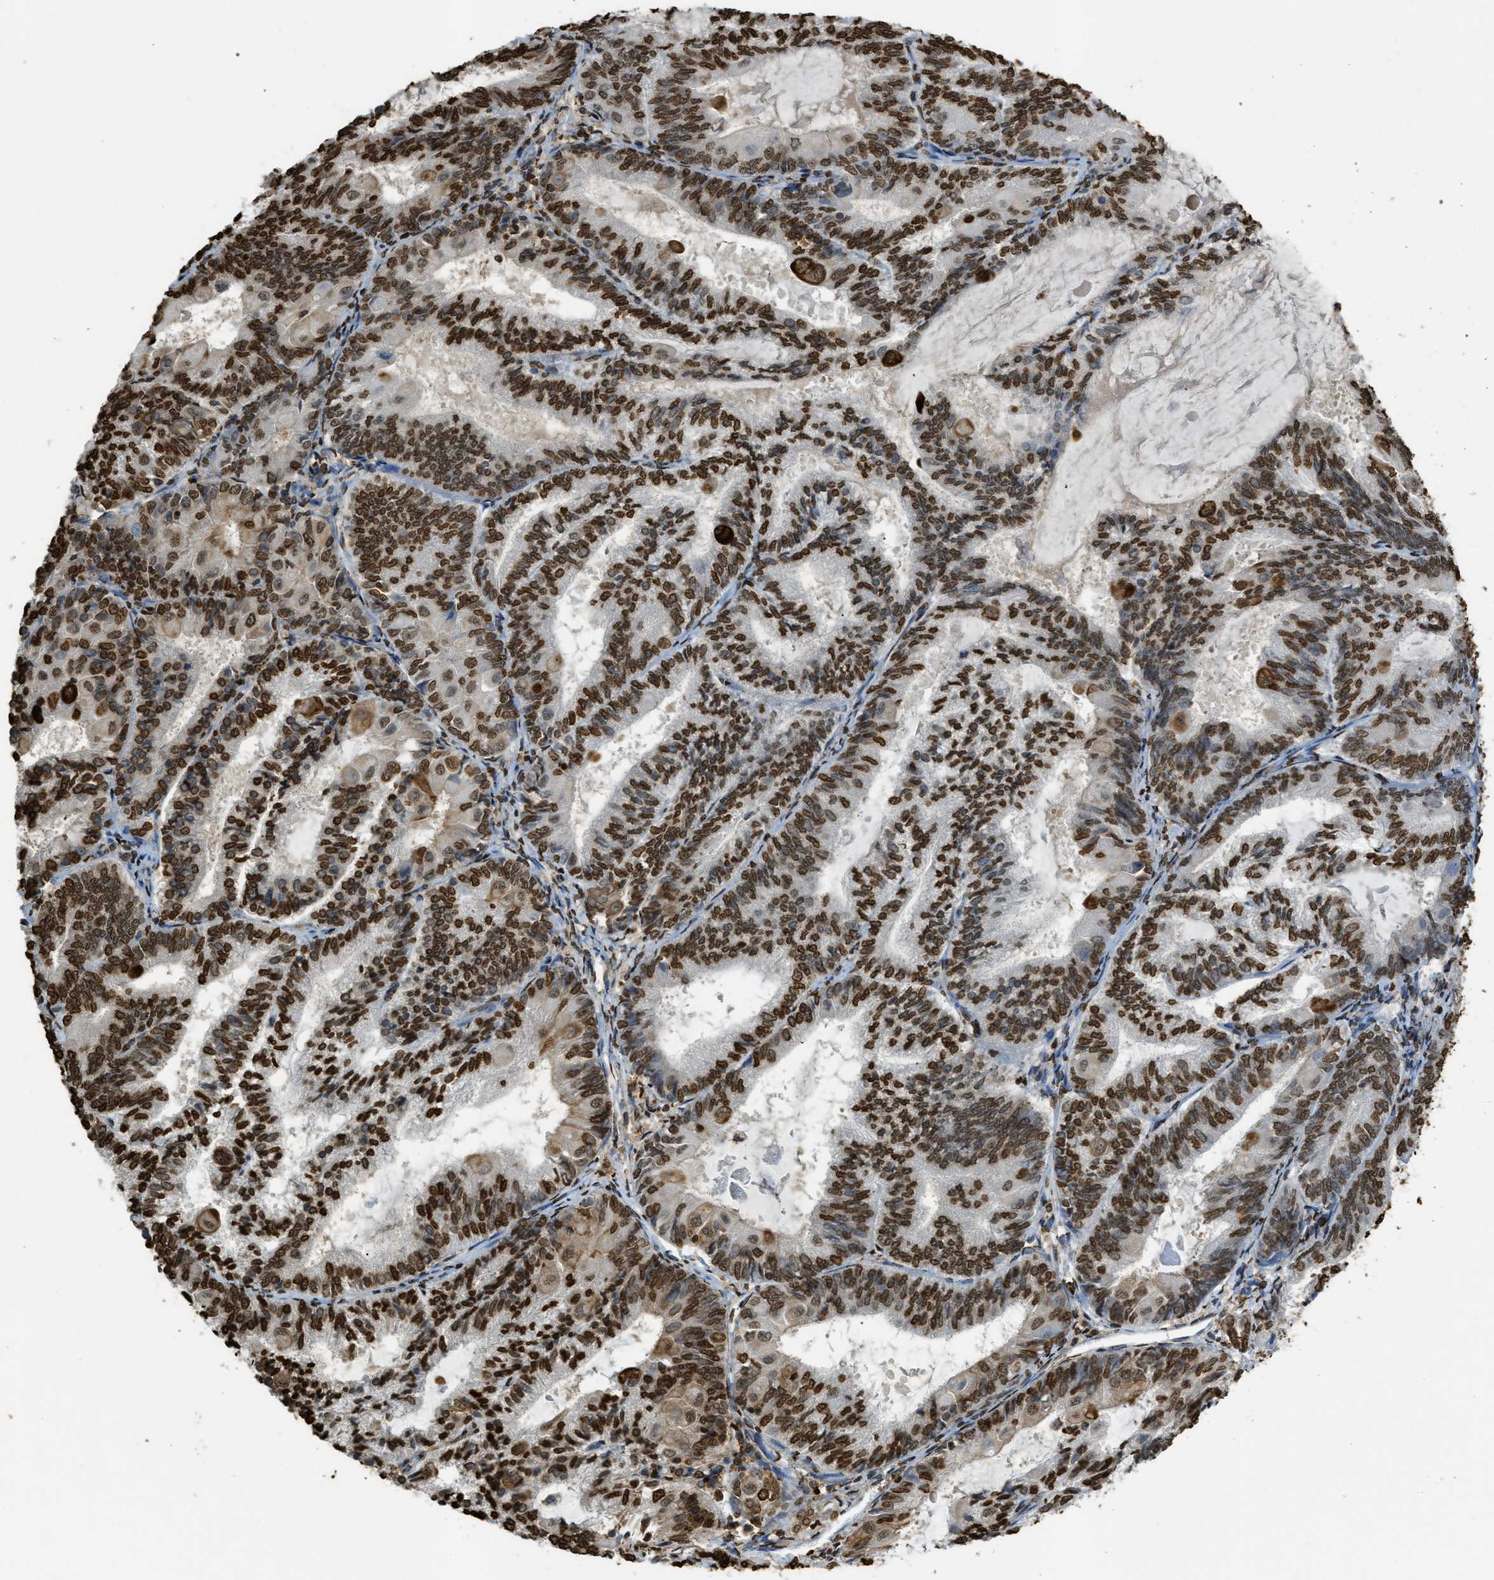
{"staining": {"intensity": "strong", "quantity": ">75%", "location": "nuclear"}, "tissue": "endometrial cancer", "cell_type": "Tumor cells", "image_type": "cancer", "snomed": [{"axis": "morphology", "description": "Adenocarcinoma, NOS"}, {"axis": "topography", "description": "Endometrium"}], "caption": "The micrograph exhibits a brown stain indicating the presence of a protein in the nuclear of tumor cells in endometrial cancer (adenocarcinoma). Nuclei are stained in blue.", "gene": "NR5A2", "patient": {"sex": "female", "age": 81}}